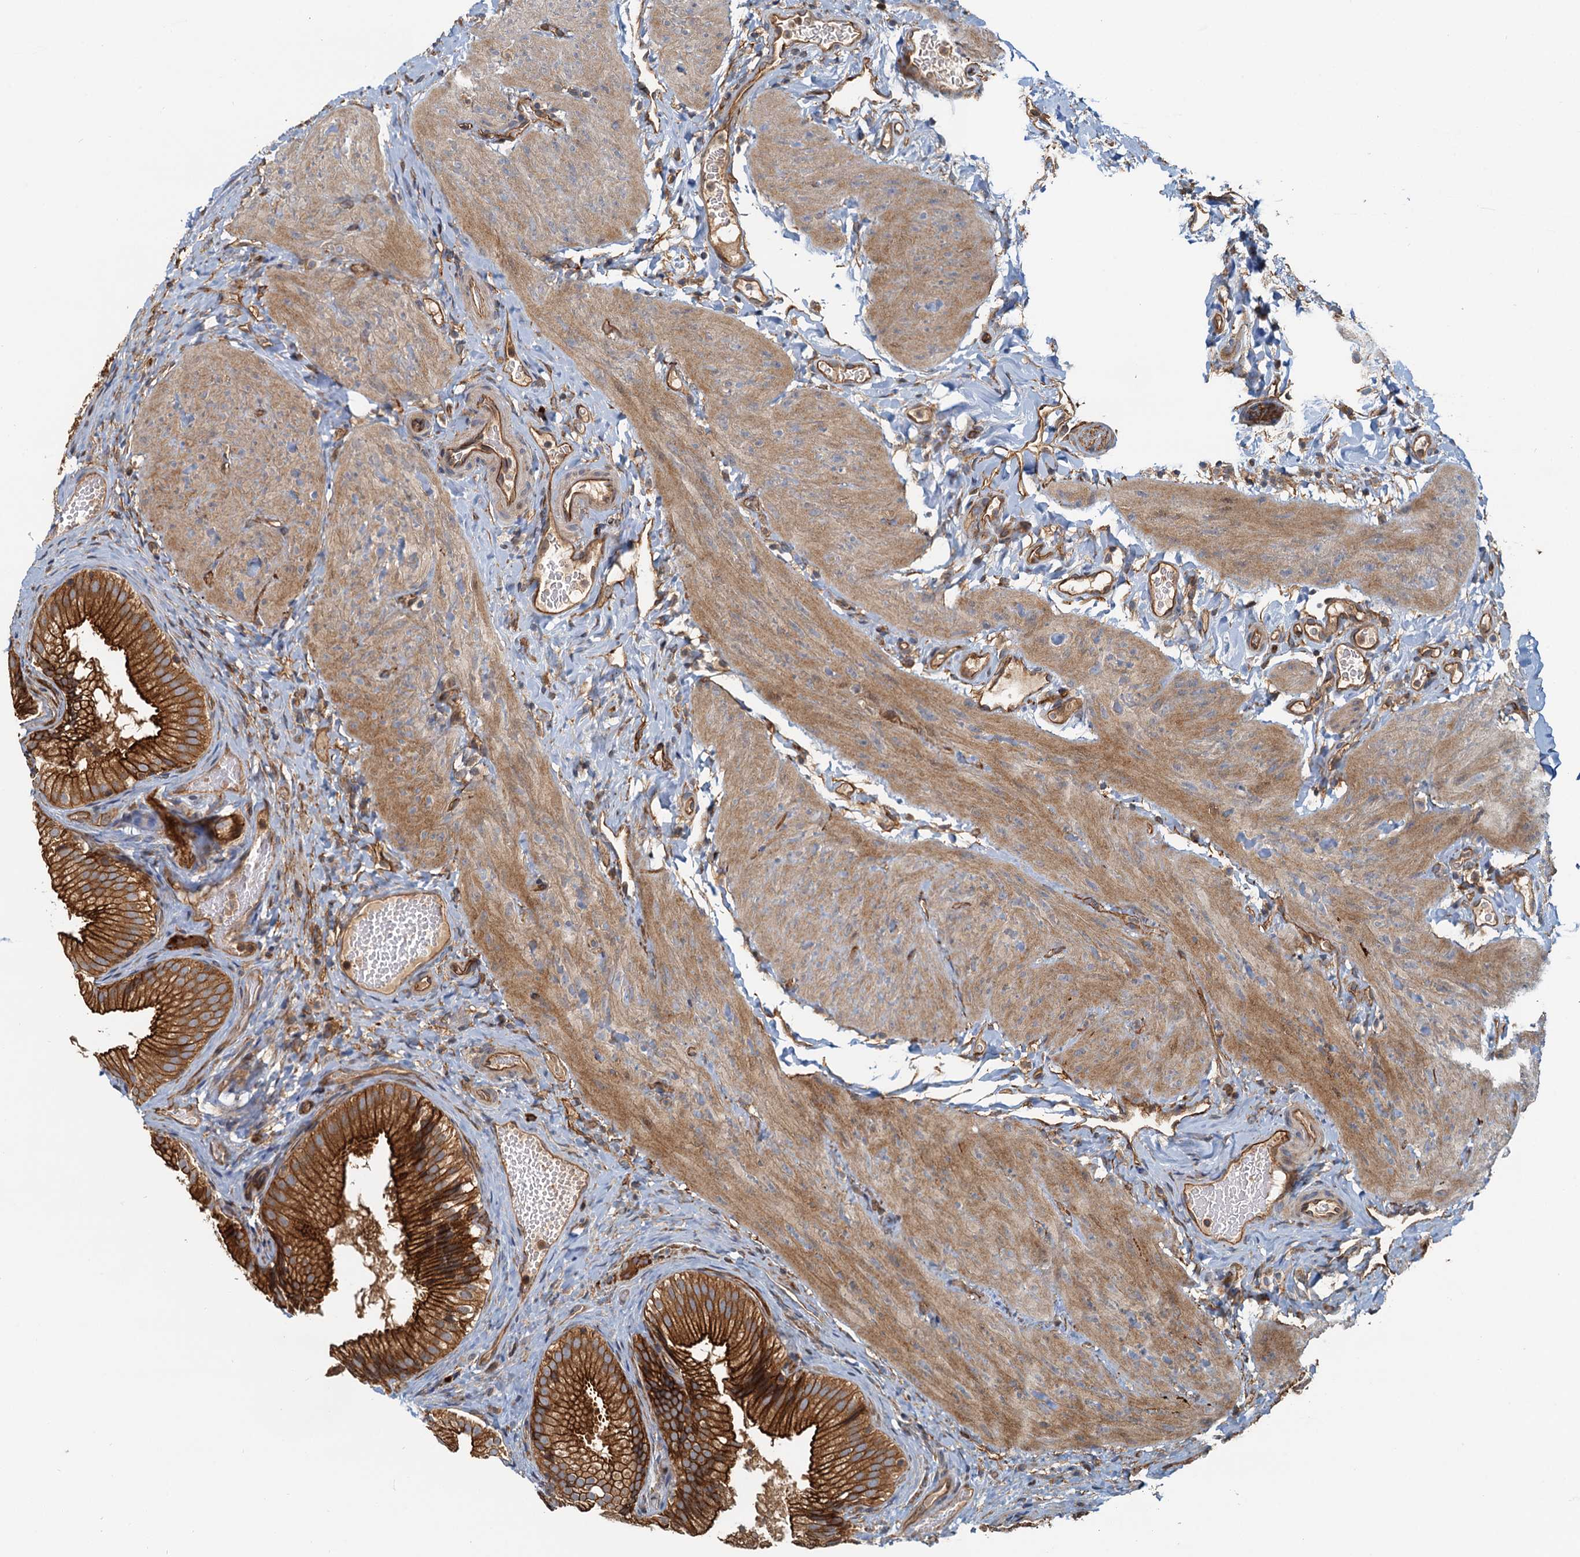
{"staining": {"intensity": "strong", "quantity": ">75%", "location": "cytoplasmic/membranous"}, "tissue": "gallbladder", "cell_type": "Glandular cells", "image_type": "normal", "snomed": [{"axis": "morphology", "description": "Normal tissue, NOS"}, {"axis": "topography", "description": "Gallbladder"}], "caption": "The immunohistochemical stain shows strong cytoplasmic/membranous positivity in glandular cells of normal gallbladder.", "gene": "NIPAL3", "patient": {"sex": "female", "age": 30}}